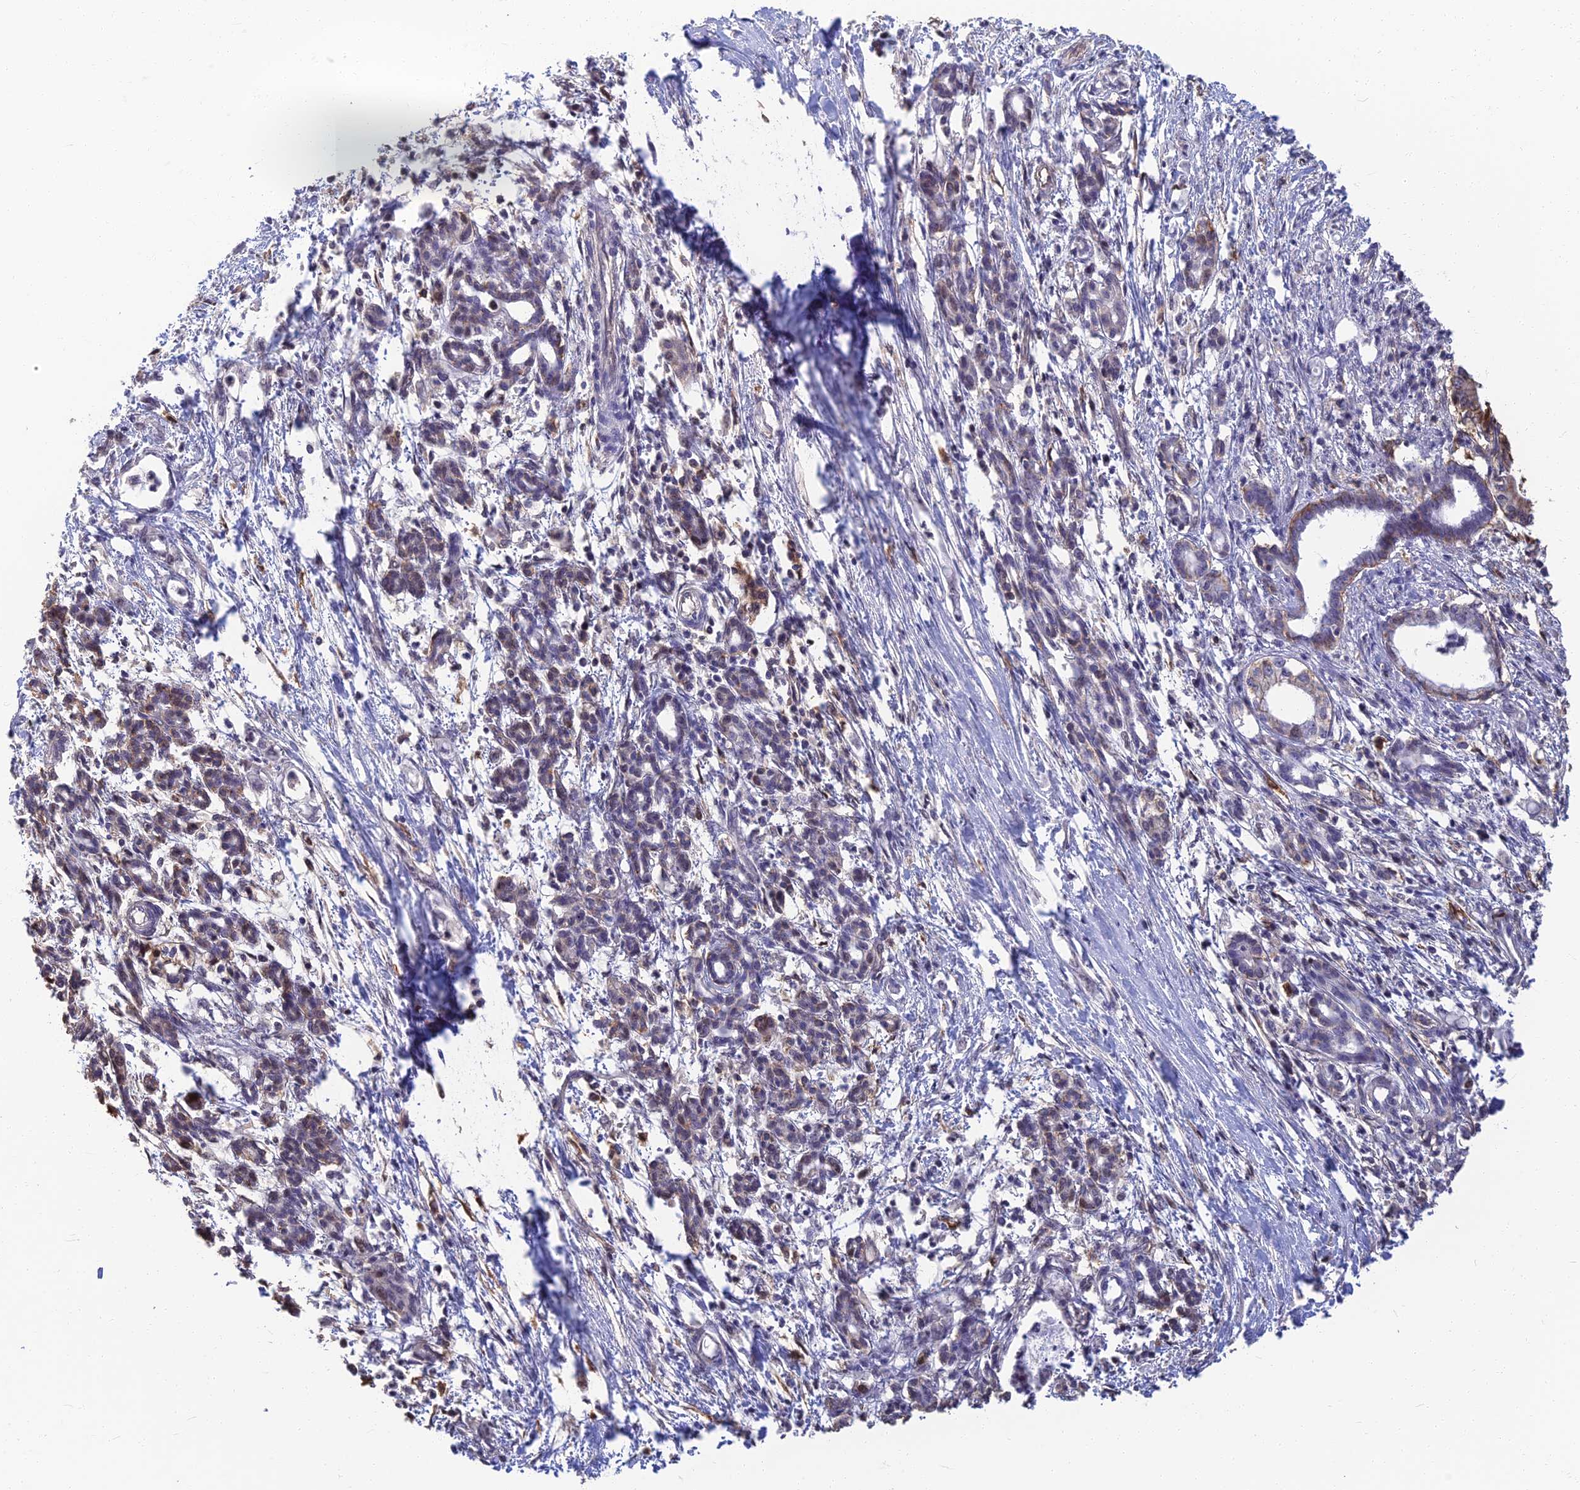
{"staining": {"intensity": "weak", "quantity": "<25%", "location": "cytoplasmic/membranous"}, "tissue": "pancreatic cancer", "cell_type": "Tumor cells", "image_type": "cancer", "snomed": [{"axis": "morphology", "description": "Adenocarcinoma, NOS"}, {"axis": "topography", "description": "Pancreas"}], "caption": "Immunohistochemical staining of pancreatic adenocarcinoma shows no significant positivity in tumor cells.", "gene": "LRRN3", "patient": {"sex": "female", "age": 55}}